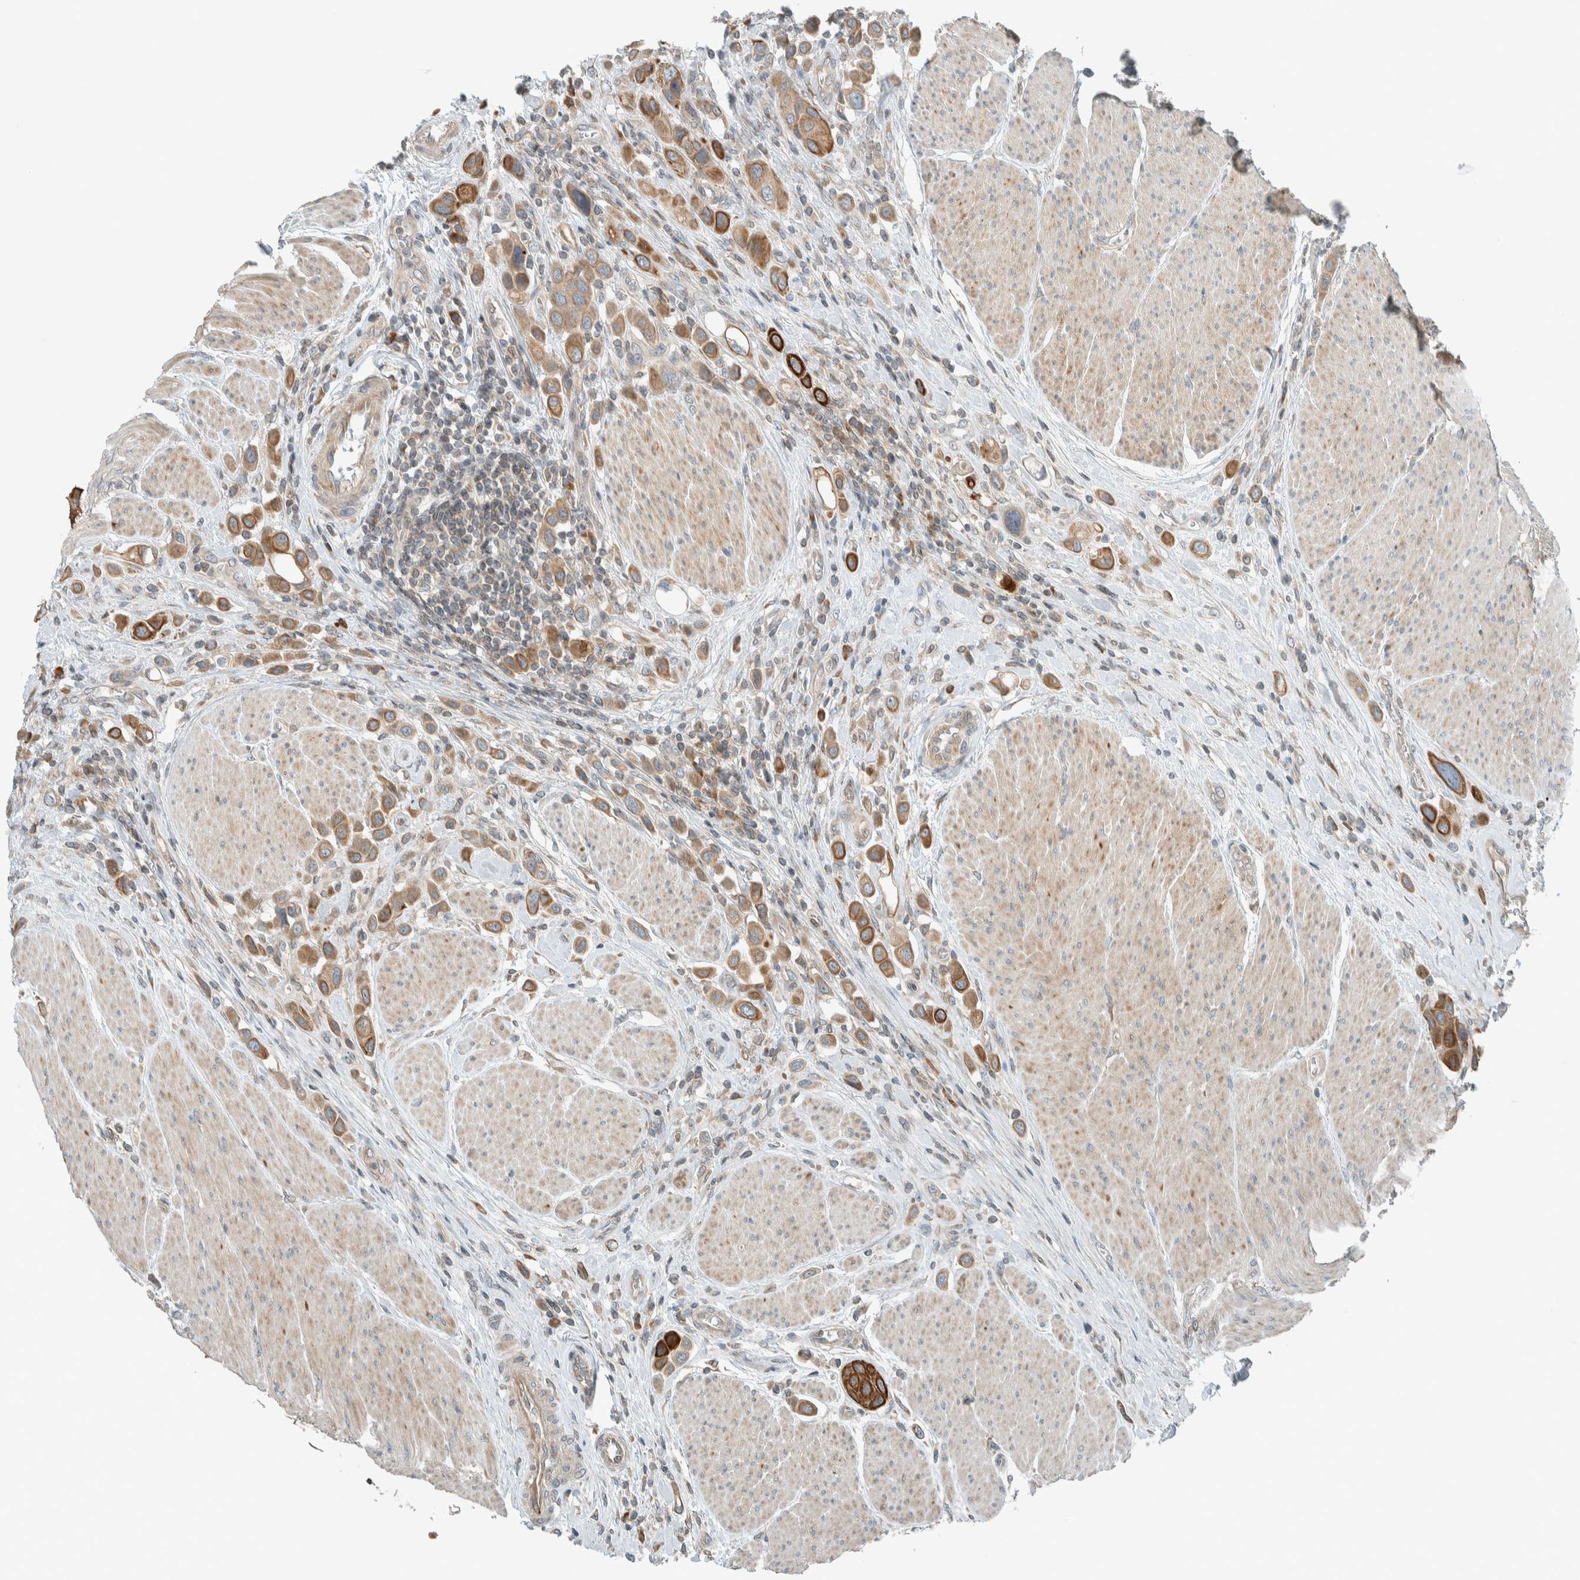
{"staining": {"intensity": "moderate", "quantity": ">75%", "location": "cytoplasmic/membranous"}, "tissue": "urothelial cancer", "cell_type": "Tumor cells", "image_type": "cancer", "snomed": [{"axis": "morphology", "description": "Urothelial carcinoma, High grade"}, {"axis": "topography", "description": "Urinary bladder"}], "caption": "Protein analysis of high-grade urothelial carcinoma tissue displays moderate cytoplasmic/membranous staining in about >75% of tumor cells.", "gene": "SEL1L", "patient": {"sex": "male", "age": 50}}